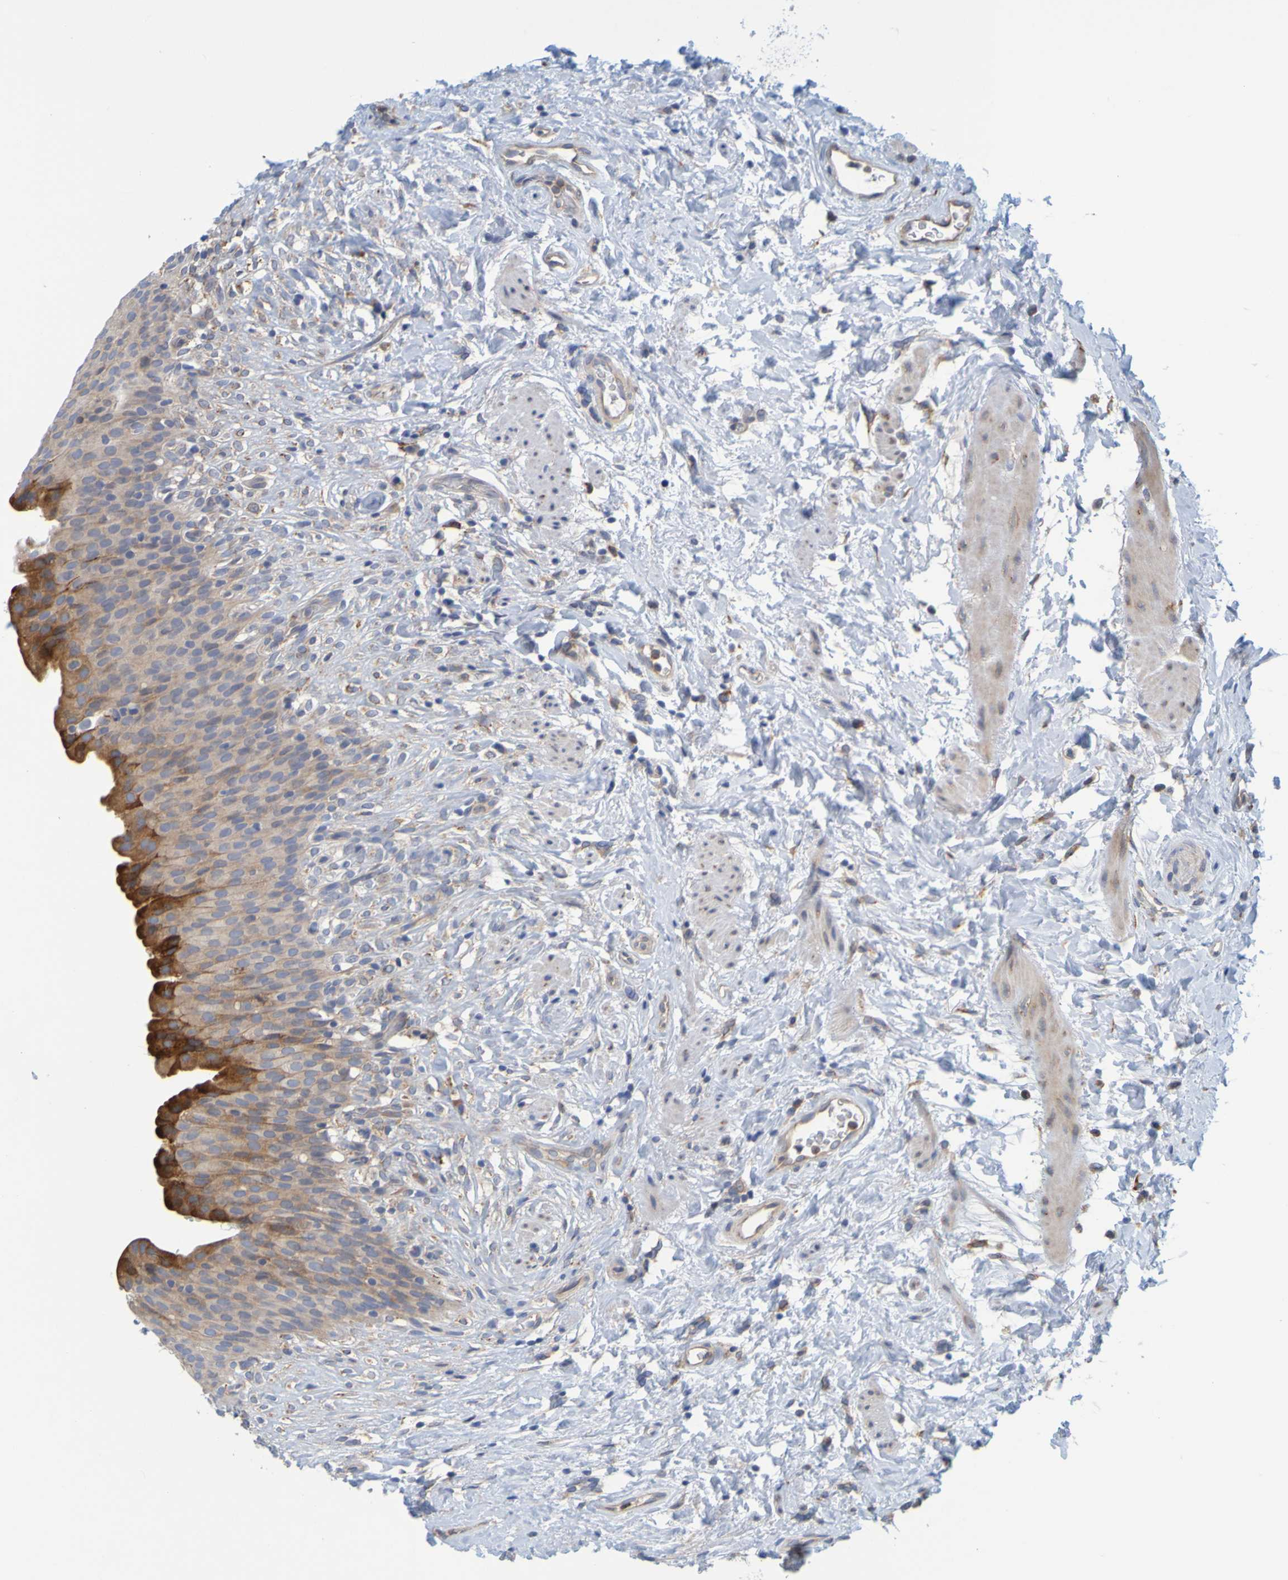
{"staining": {"intensity": "moderate", "quantity": ">75%", "location": "cytoplasmic/membranous"}, "tissue": "urinary bladder", "cell_type": "Urothelial cells", "image_type": "normal", "snomed": [{"axis": "morphology", "description": "Normal tissue, NOS"}, {"axis": "topography", "description": "Urinary bladder"}], "caption": "A high-resolution photomicrograph shows immunohistochemistry (IHC) staining of unremarkable urinary bladder, which exhibits moderate cytoplasmic/membranous staining in approximately >75% of urothelial cells. Using DAB (3,3'-diaminobenzidine) (brown) and hematoxylin (blue) stains, captured at high magnification using brightfield microscopy.", "gene": "SIL1", "patient": {"sex": "female", "age": 79}}